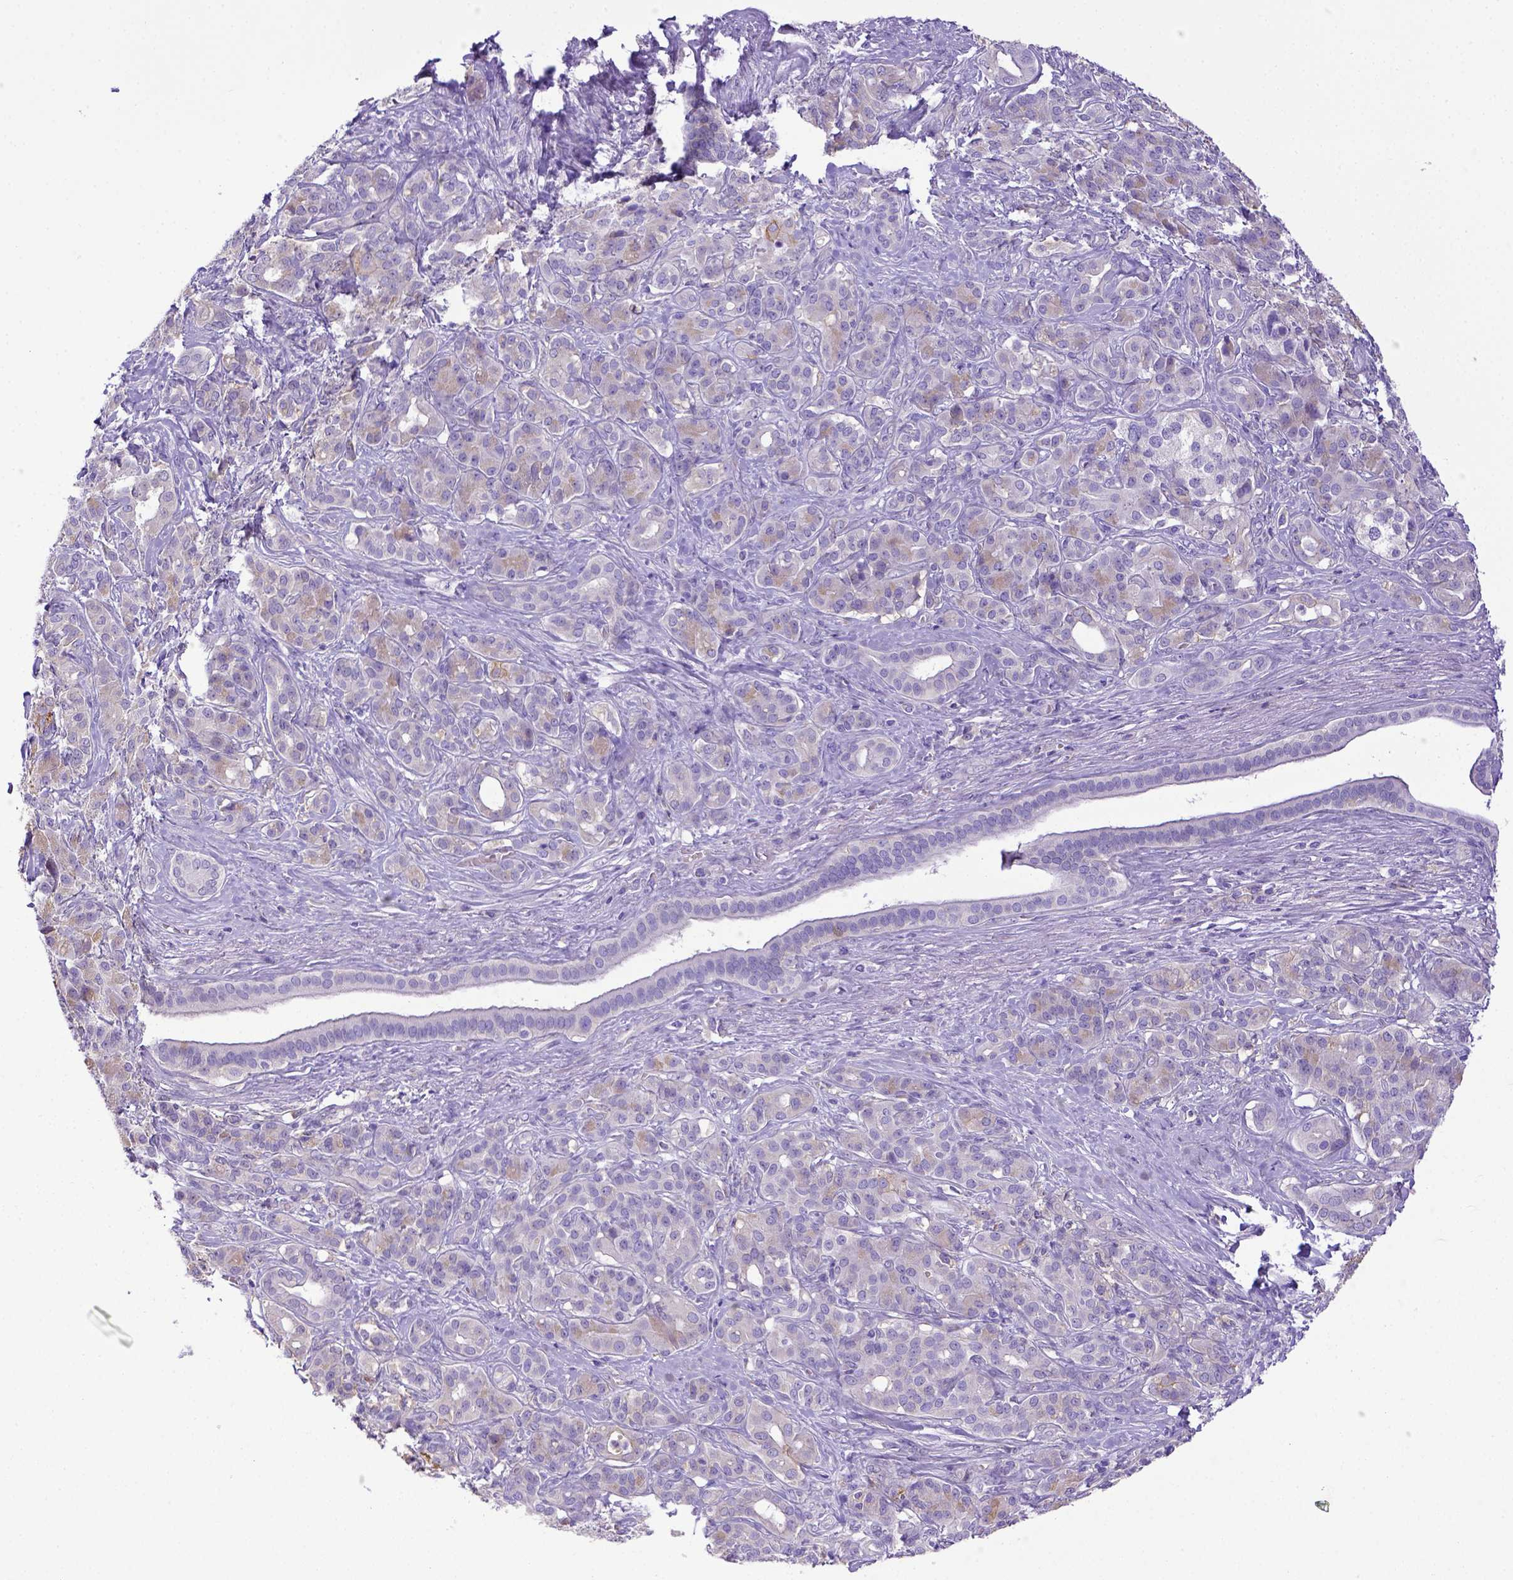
{"staining": {"intensity": "negative", "quantity": "none", "location": "none"}, "tissue": "pancreatic cancer", "cell_type": "Tumor cells", "image_type": "cancer", "snomed": [{"axis": "morphology", "description": "Normal tissue, NOS"}, {"axis": "morphology", "description": "Inflammation, NOS"}, {"axis": "morphology", "description": "Adenocarcinoma, NOS"}, {"axis": "topography", "description": "Pancreas"}], "caption": "Immunohistochemical staining of human pancreatic cancer (adenocarcinoma) displays no significant expression in tumor cells.", "gene": "CD40", "patient": {"sex": "male", "age": 57}}